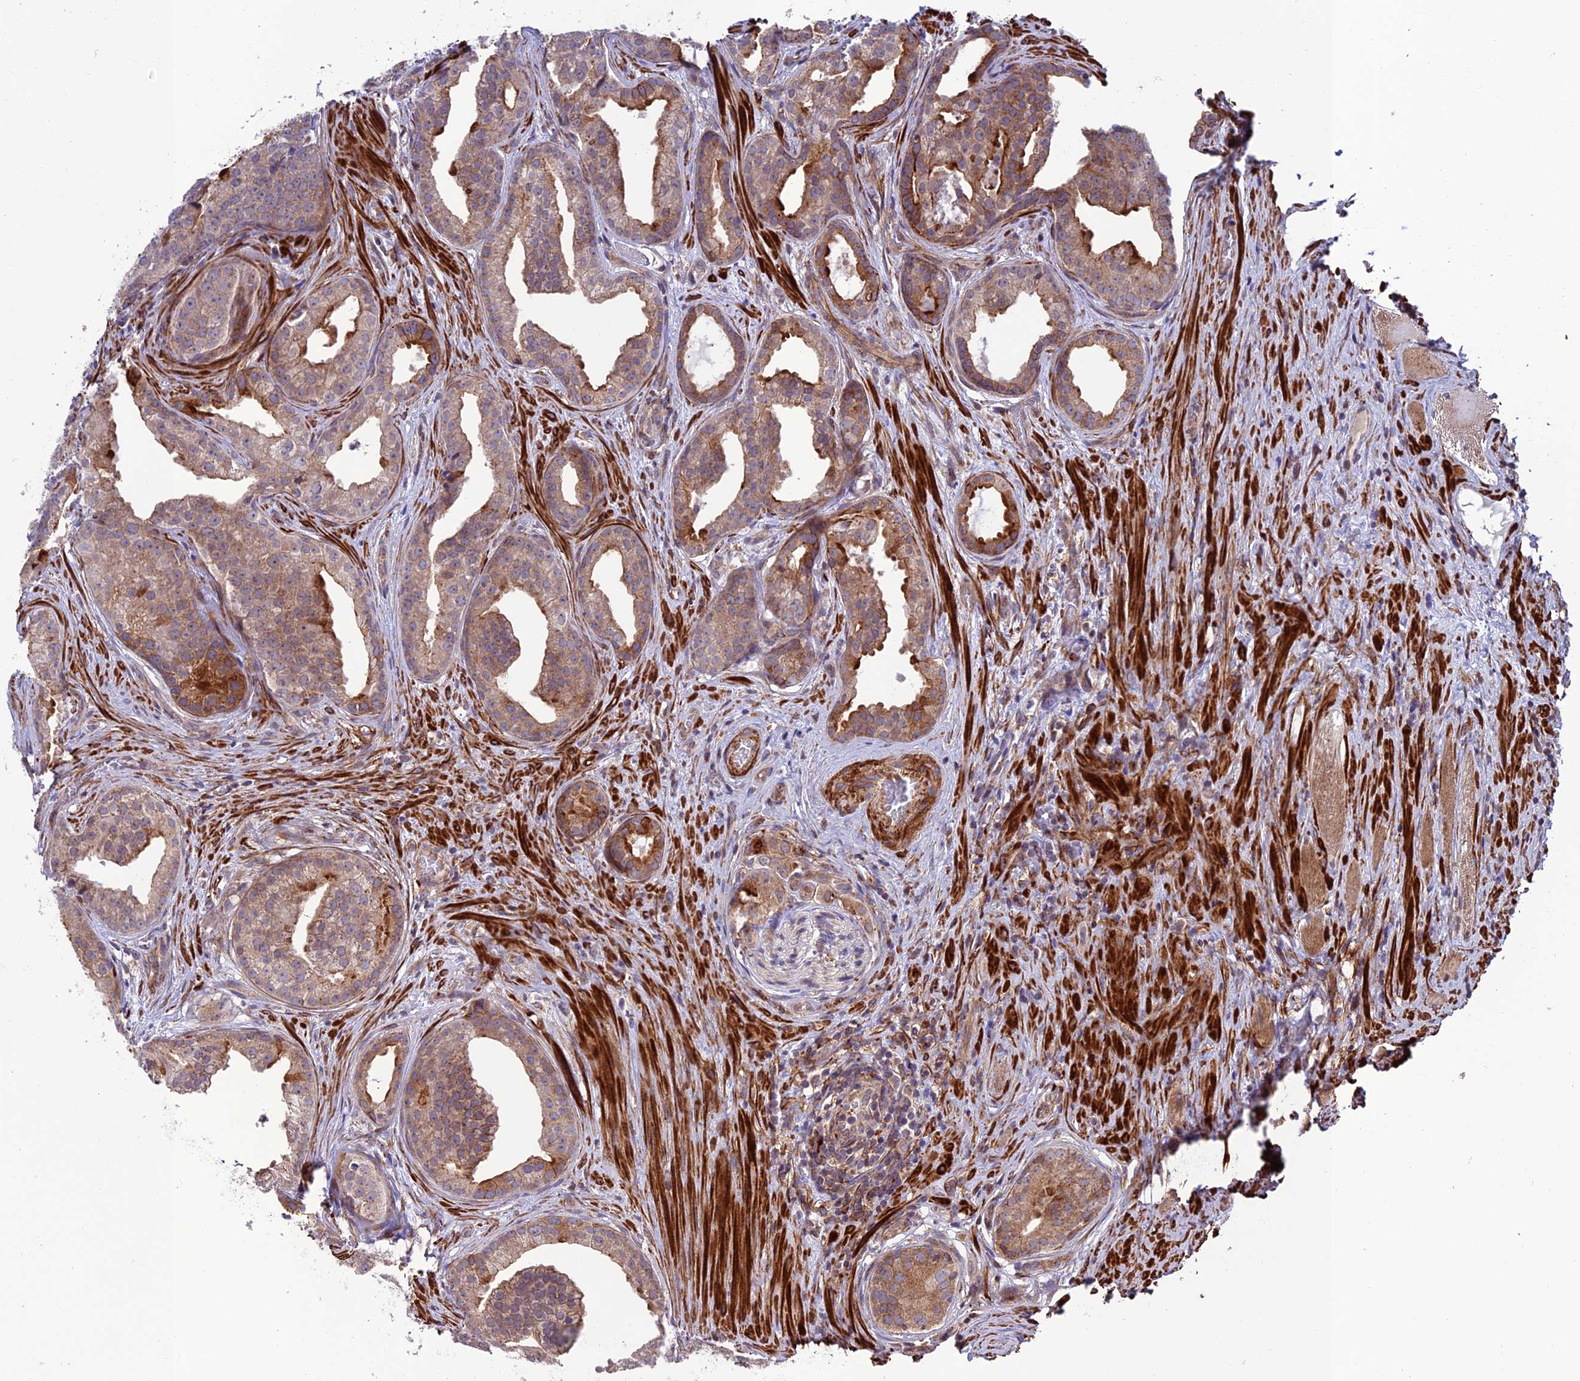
{"staining": {"intensity": "moderate", "quantity": ">75%", "location": "cytoplasmic/membranous"}, "tissue": "prostate cancer", "cell_type": "Tumor cells", "image_type": "cancer", "snomed": [{"axis": "morphology", "description": "Adenocarcinoma, Low grade"}, {"axis": "topography", "description": "Prostate"}], "caption": "Human prostate cancer (adenocarcinoma (low-grade)) stained with a protein marker reveals moderate staining in tumor cells.", "gene": "TNIP3", "patient": {"sex": "male", "age": 71}}